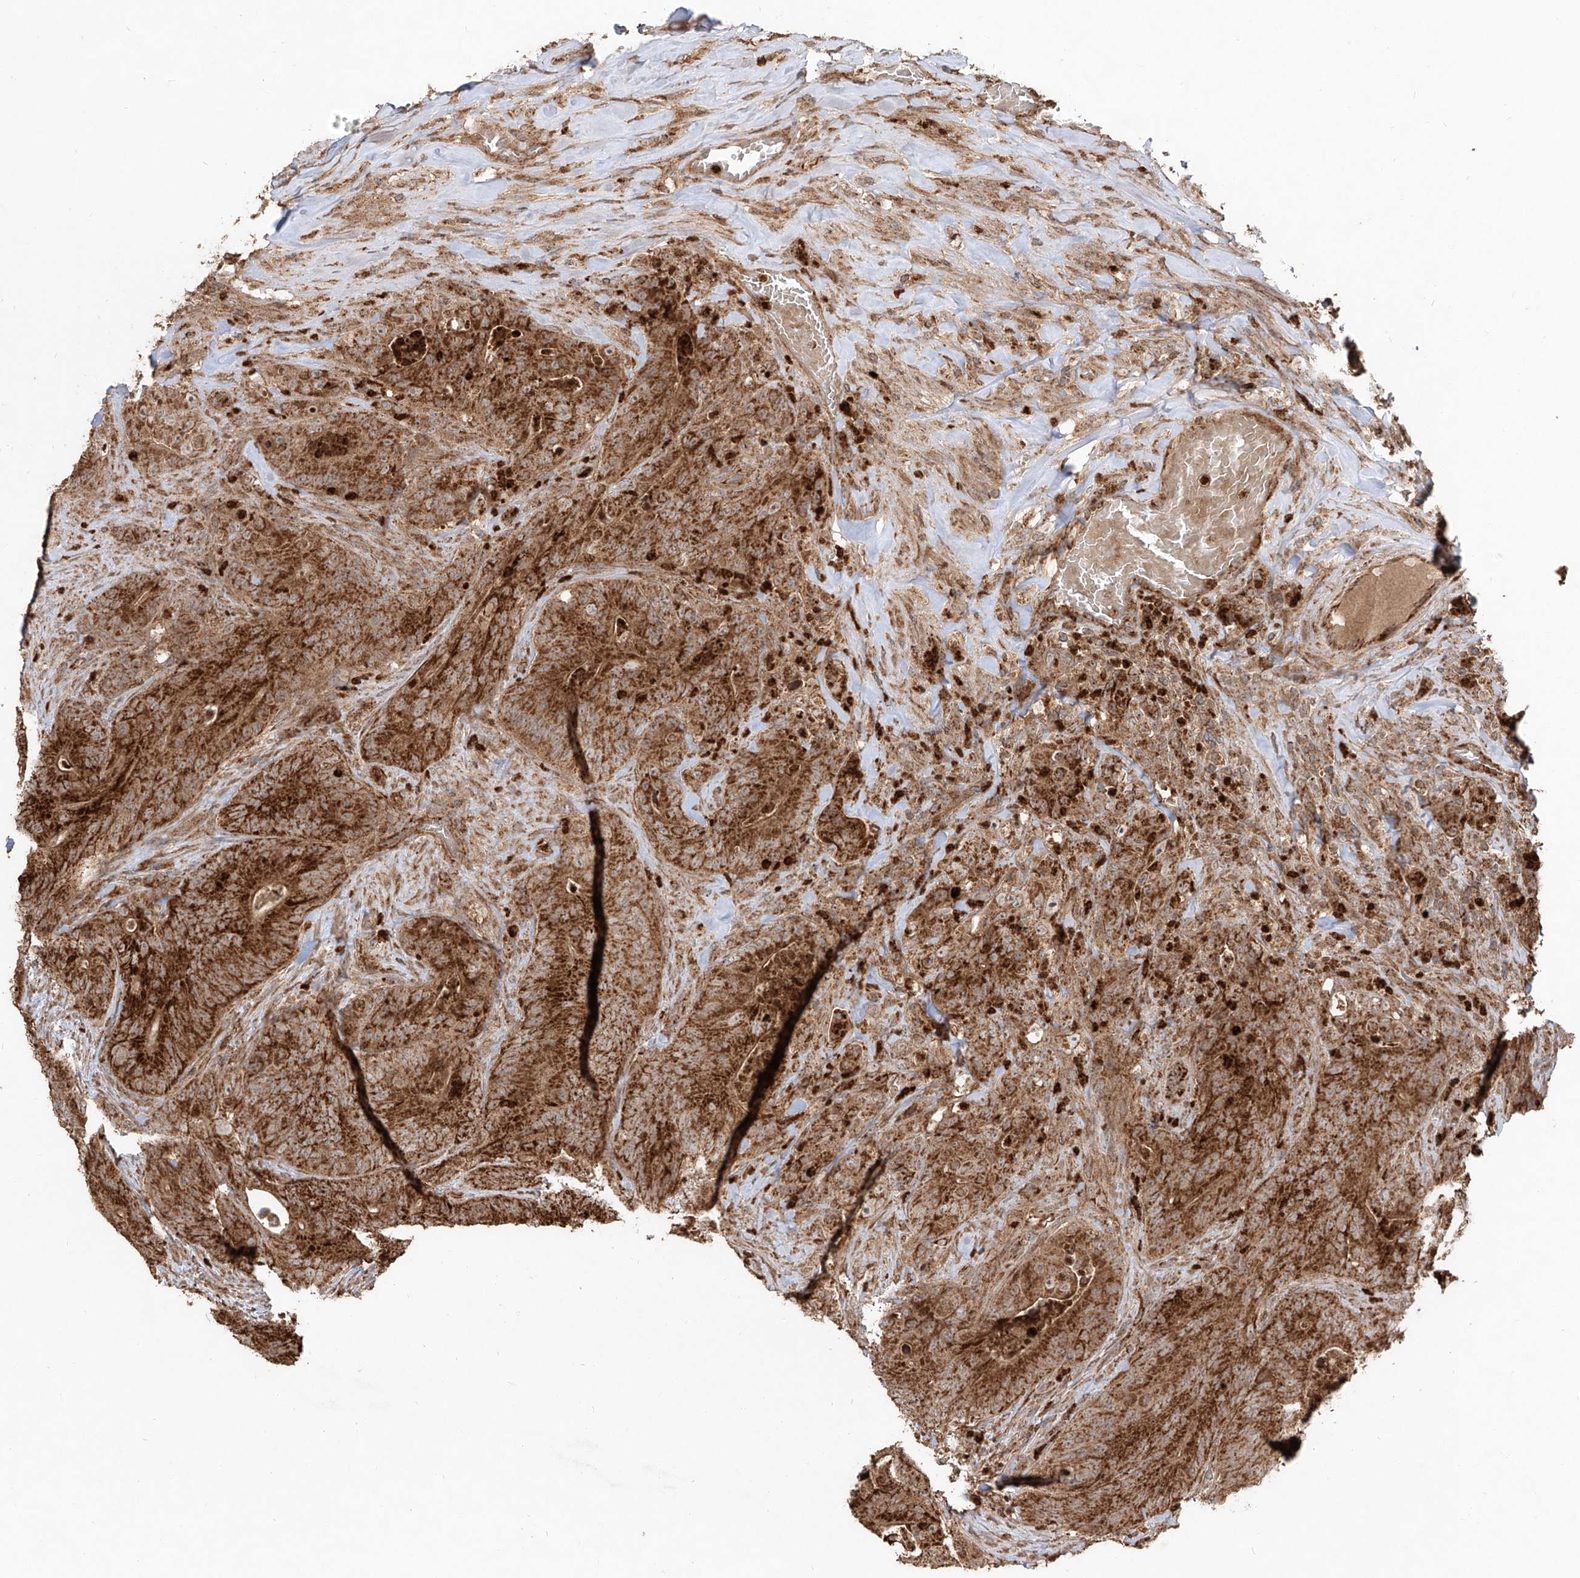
{"staining": {"intensity": "strong", "quantity": ">75%", "location": "cytoplasmic/membranous"}, "tissue": "colorectal cancer", "cell_type": "Tumor cells", "image_type": "cancer", "snomed": [{"axis": "morphology", "description": "Normal tissue, NOS"}, {"axis": "topography", "description": "Colon"}], "caption": "Colorectal cancer tissue displays strong cytoplasmic/membranous staining in approximately >75% of tumor cells, visualized by immunohistochemistry.", "gene": "AIM2", "patient": {"sex": "female", "age": 82}}